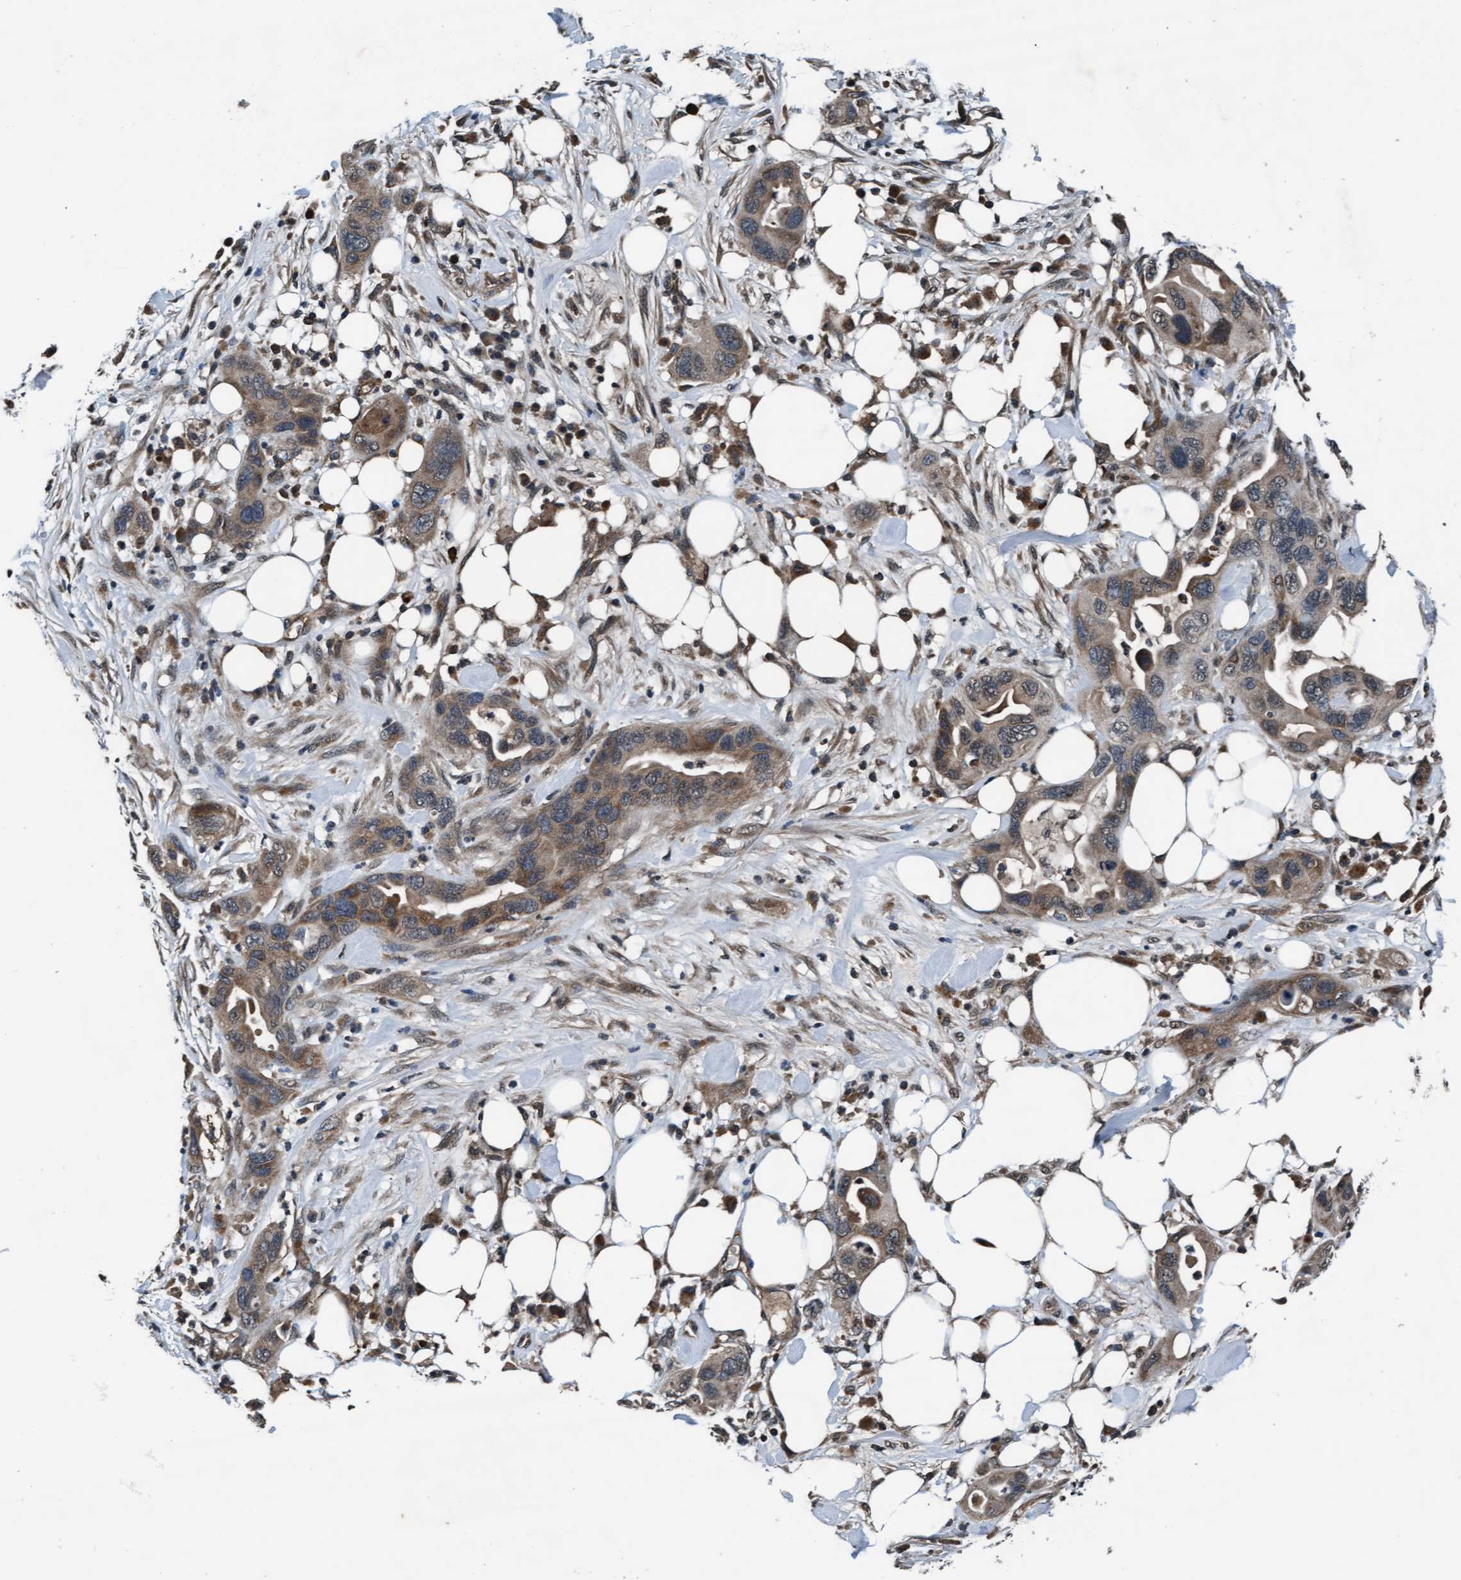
{"staining": {"intensity": "moderate", "quantity": ">75%", "location": "cytoplasmic/membranous"}, "tissue": "pancreatic cancer", "cell_type": "Tumor cells", "image_type": "cancer", "snomed": [{"axis": "morphology", "description": "Adenocarcinoma, NOS"}, {"axis": "topography", "description": "Pancreas"}], "caption": "A micrograph of human pancreatic cancer (adenocarcinoma) stained for a protein demonstrates moderate cytoplasmic/membranous brown staining in tumor cells.", "gene": "WASF1", "patient": {"sex": "female", "age": 71}}